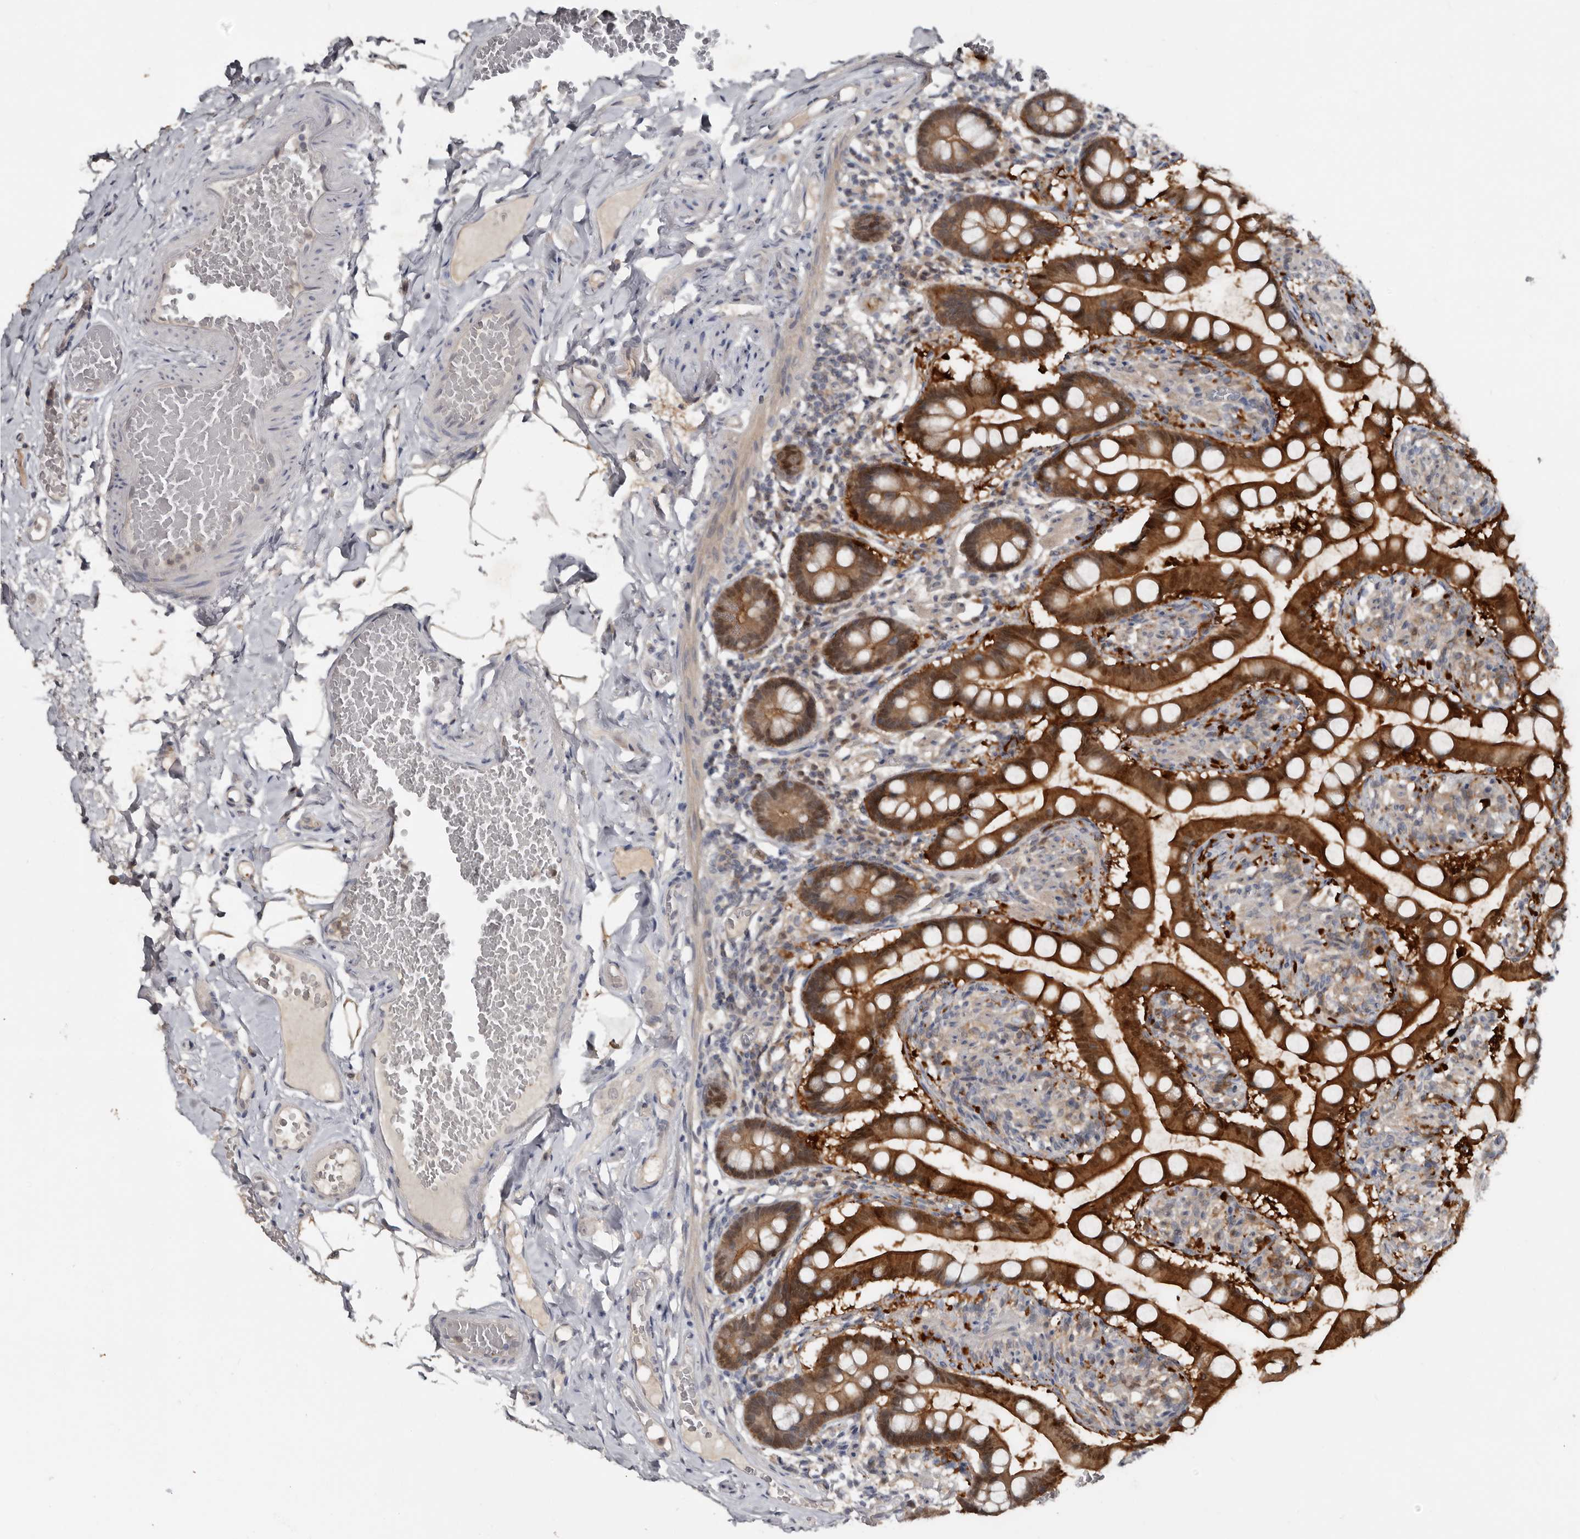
{"staining": {"intensity": "strong", "quantity": ">75%", "location": "cytoplasmic/membranous"}, "tissue": "small intestine", "cell_type": "Glandular cells", "image_type": "normal", "snomed": [{"axis": "morphology", "description": "Normal tissue, NOS"}, {"axis": "topography", "description": "Small intestine"}], "caption": "The immunohistochemical stain highlights strong cytoplasmic/membranous expression in glandular cells of normal small intestine. Nuclei are stained in blue.", "gene": "RBKS", "patient": {"sex": "male", "age": 41}}